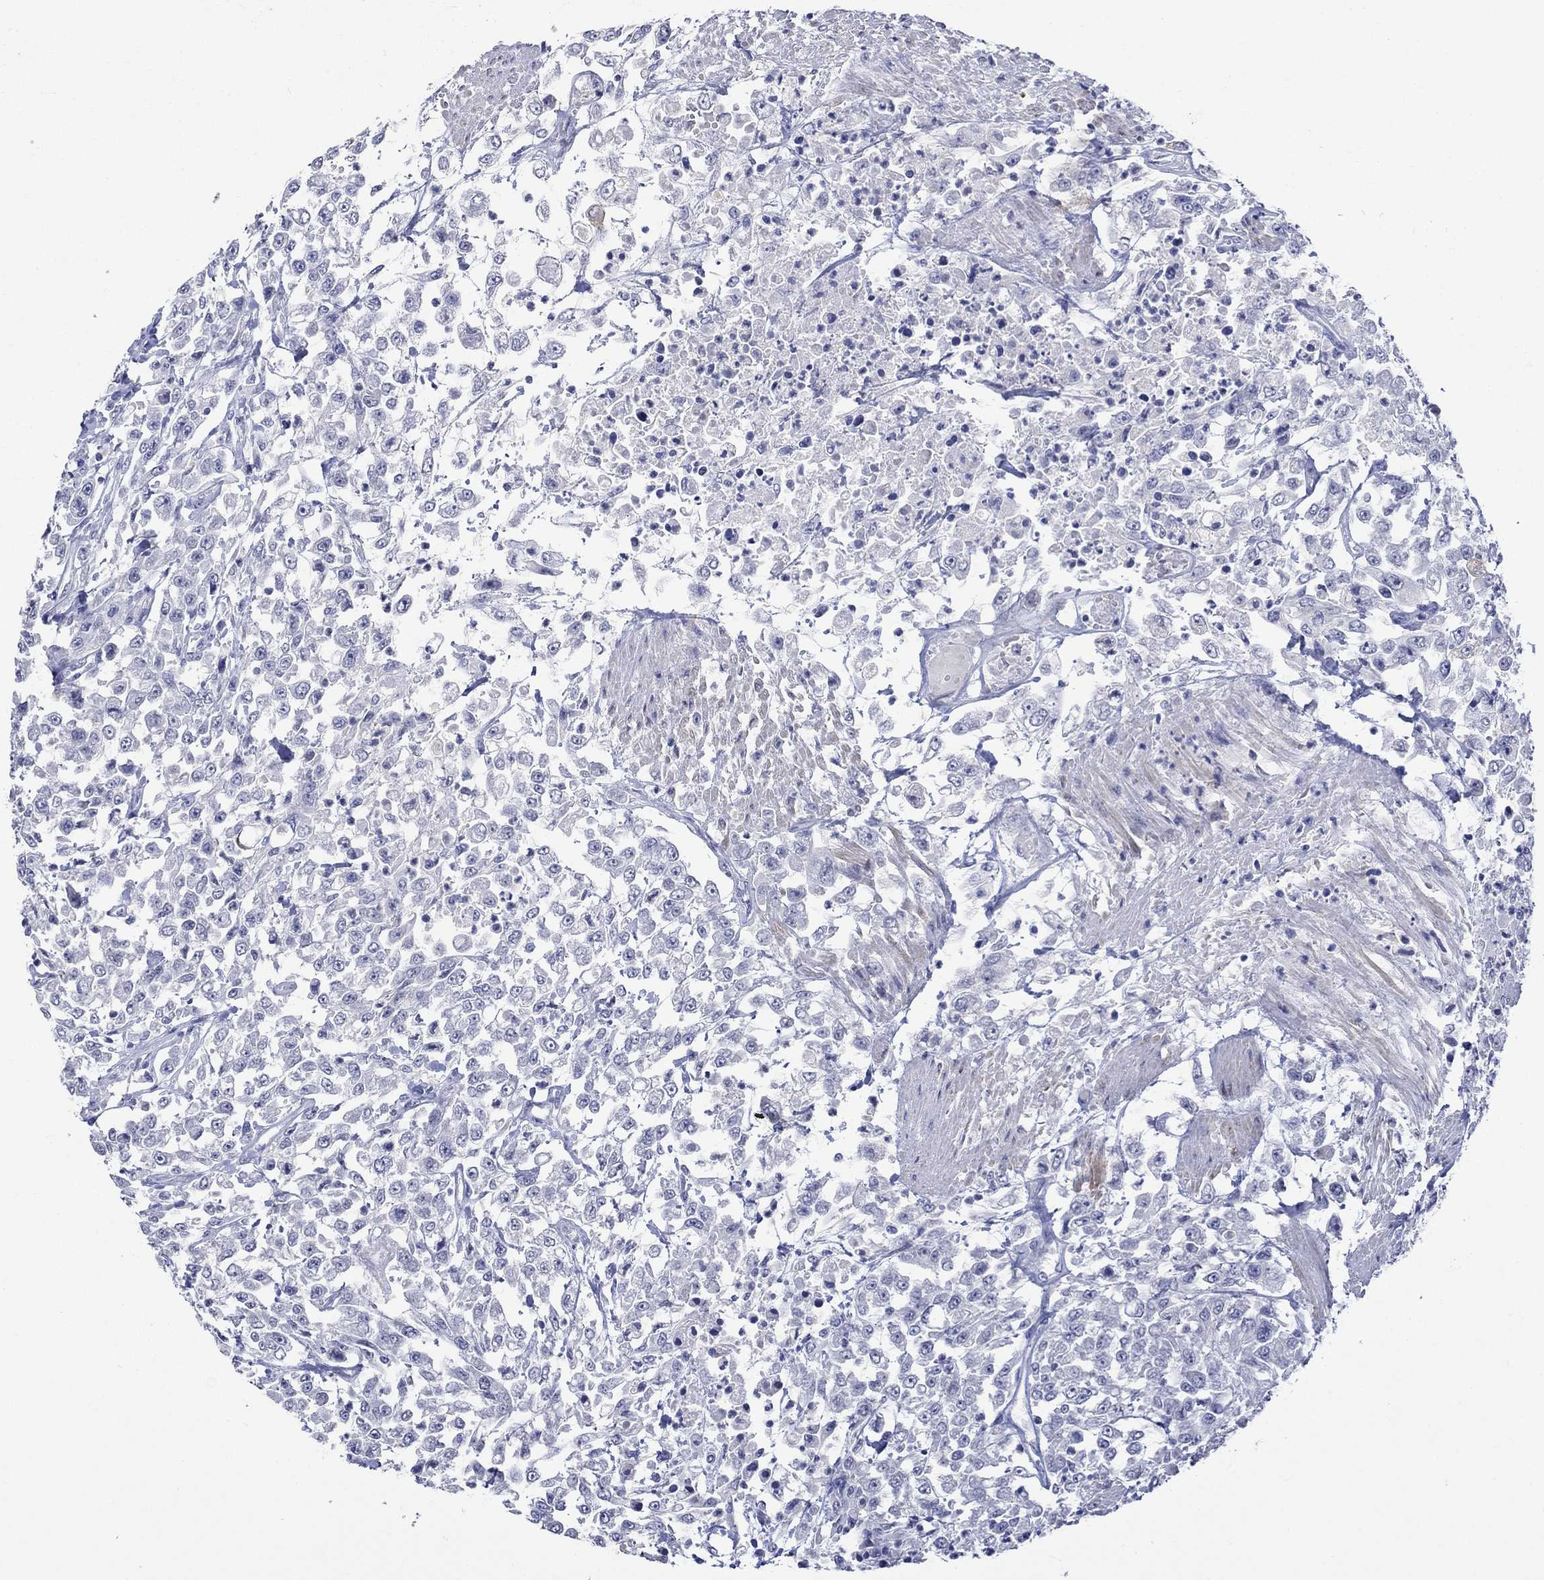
{"staining": {"intensity": "negative", "quantity": "none", "location": "none"}, "tissue": "urothelial cancer", "cell_type": "Tumor cells", "image_type": "cancer", "snomed": [{"axis": "morphology", "description": "Urothelial carcinoma, High grade"}, {"axis": "topography", "description": "Urinary bladder"}], "caption": "Human urothelial cancer stained for a protein using IHC displays no positivity in tumor cells.", "gene": "CRYAB", "patient": {"sex": "male", "age": 46}}